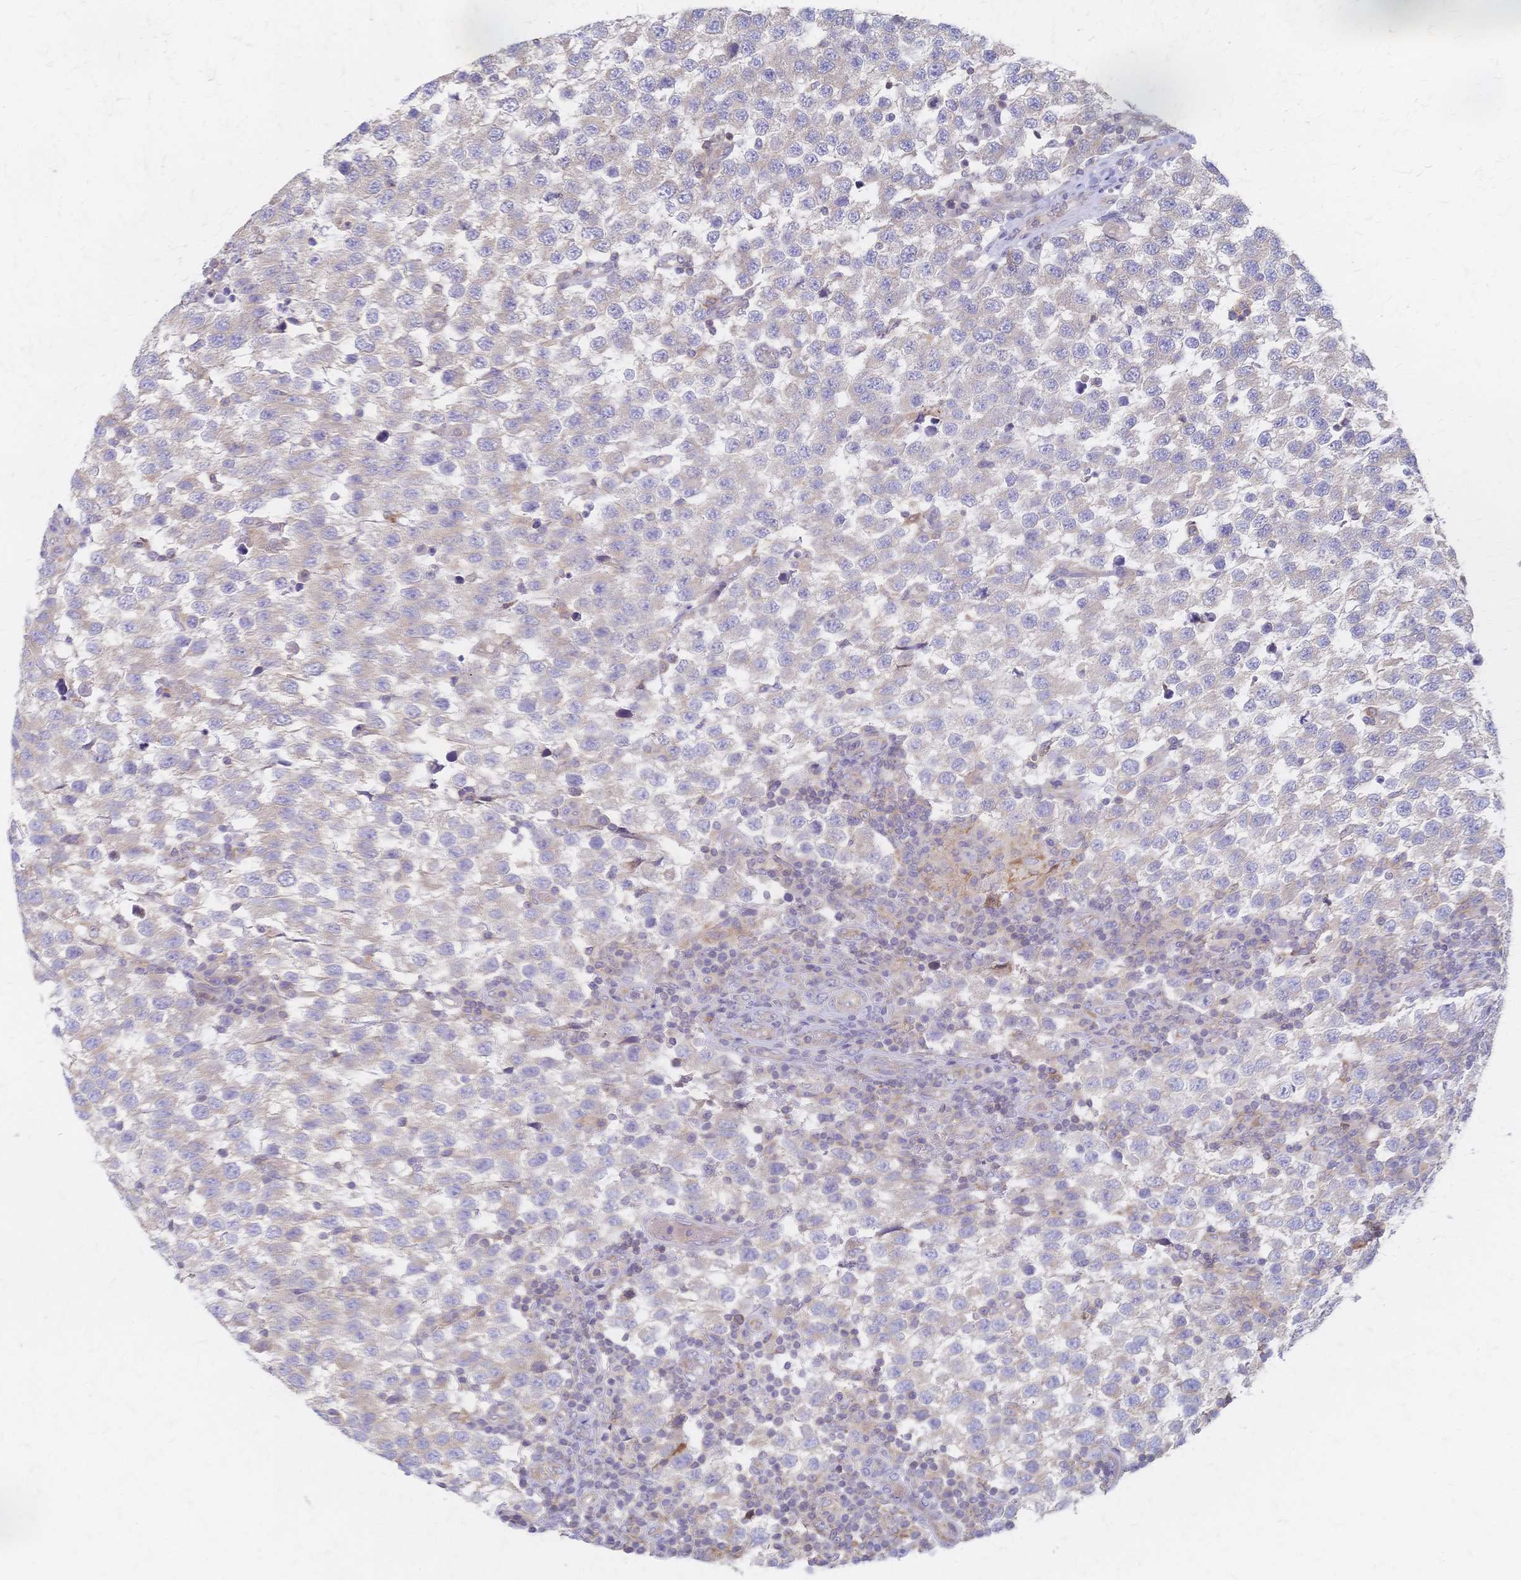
{"staining": {"intensity": "negative", "quantity": "none", "location": "none"}, "tissue": "testis cancer", "cell_type": "Tumor cells", "image_type": "cancer", "snomed": [{"axis": "morphology", "description": "Seminoma, NOS"}, {"axis": "topography", "description": "Testis"}], "caption": "IHC of human seminoma (testis) shows no staining in tumor cells.", "gene": "CYB5A", "patient": {"sex": "male", "age": 34}}